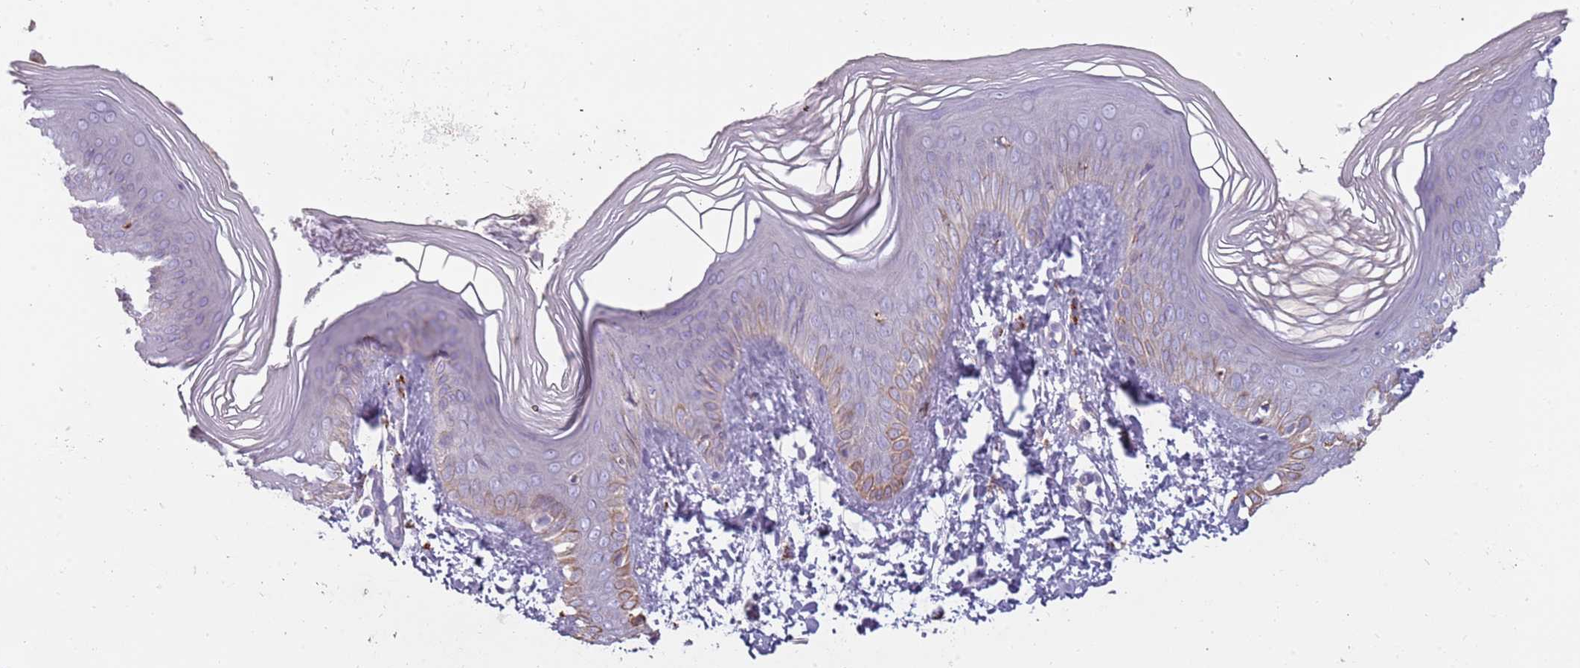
{"staining": {"intensity": "moderate", "quantity": "25%-75%", "location": "cytoplasmic/membranous"}, "tissue": "skin", "cell_type": "Epidermal cells", "image_type": "normal", "snomed": [{"axis": "morphology", "description": "Normal tissue, NOS"}, {"axis": "topography", "description": "Anal"}], "caption": "This photomicrograph exhibits immunohistochemistry (IHC) staining of unremarkable human skin, with medium moderate cytoplasmic/membranous expression in about 25%-75% of epidermal cells.", "gene": "NWD2", "patient": {"sex": "female", "age": 40}}